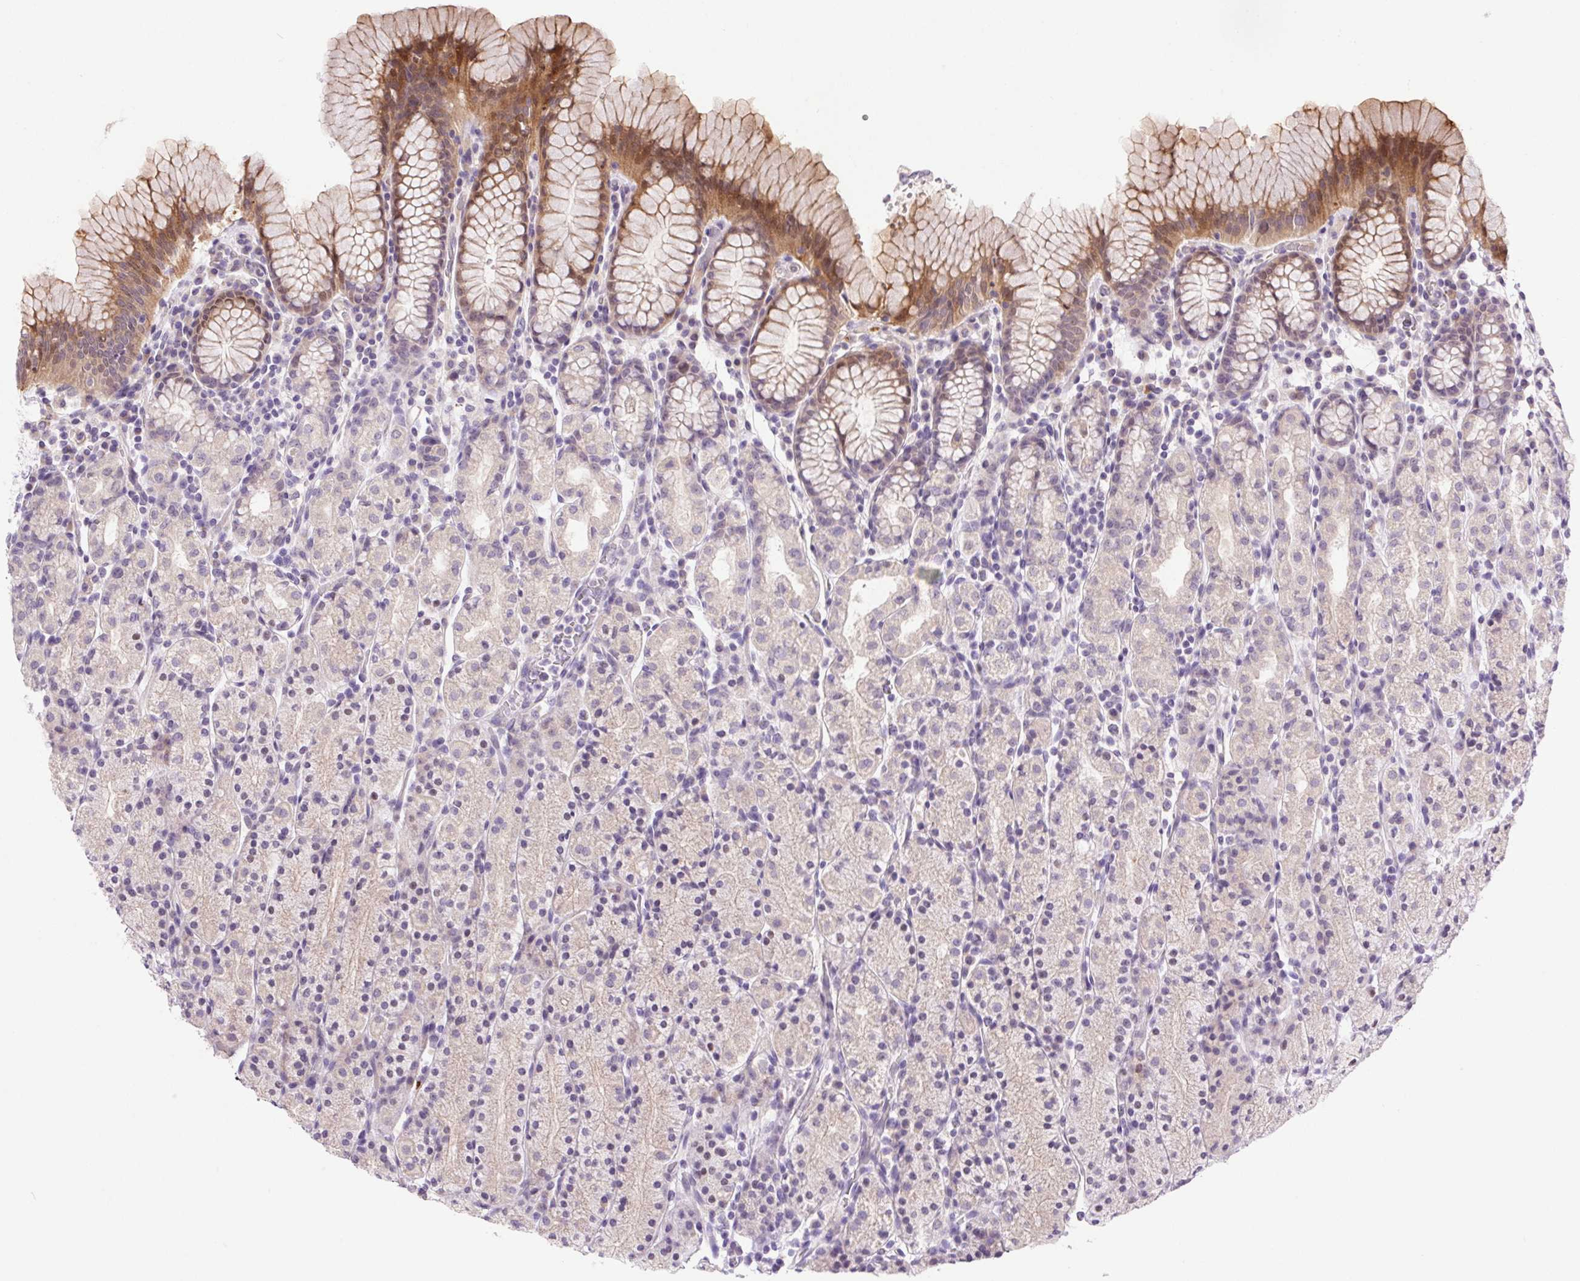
{"staining": {"intensity": "moderate", "quantity": "<25%", "location": "cytoplasmic/membranous,nuclear"}, "tissue": "stomach", "cell_type": "Glandular cells", "image_type": "normal", "snomed": [{"axis": "morphology", "description": "Normal tissue, NOS"}, {"axis": "topography", "description": "Stomach, upper"}, {"axis": "topography", "description": "Stomach"}], "caption": "Glandular cells display moderate cytoplasmic/membranous,nuclear positivity in approximately <25% of cells in normal stomach. (IHC, brightfield microscopy, high magnification).", "gene": "LRRTM1", "patient": {"sex": "male", "age": 62}}